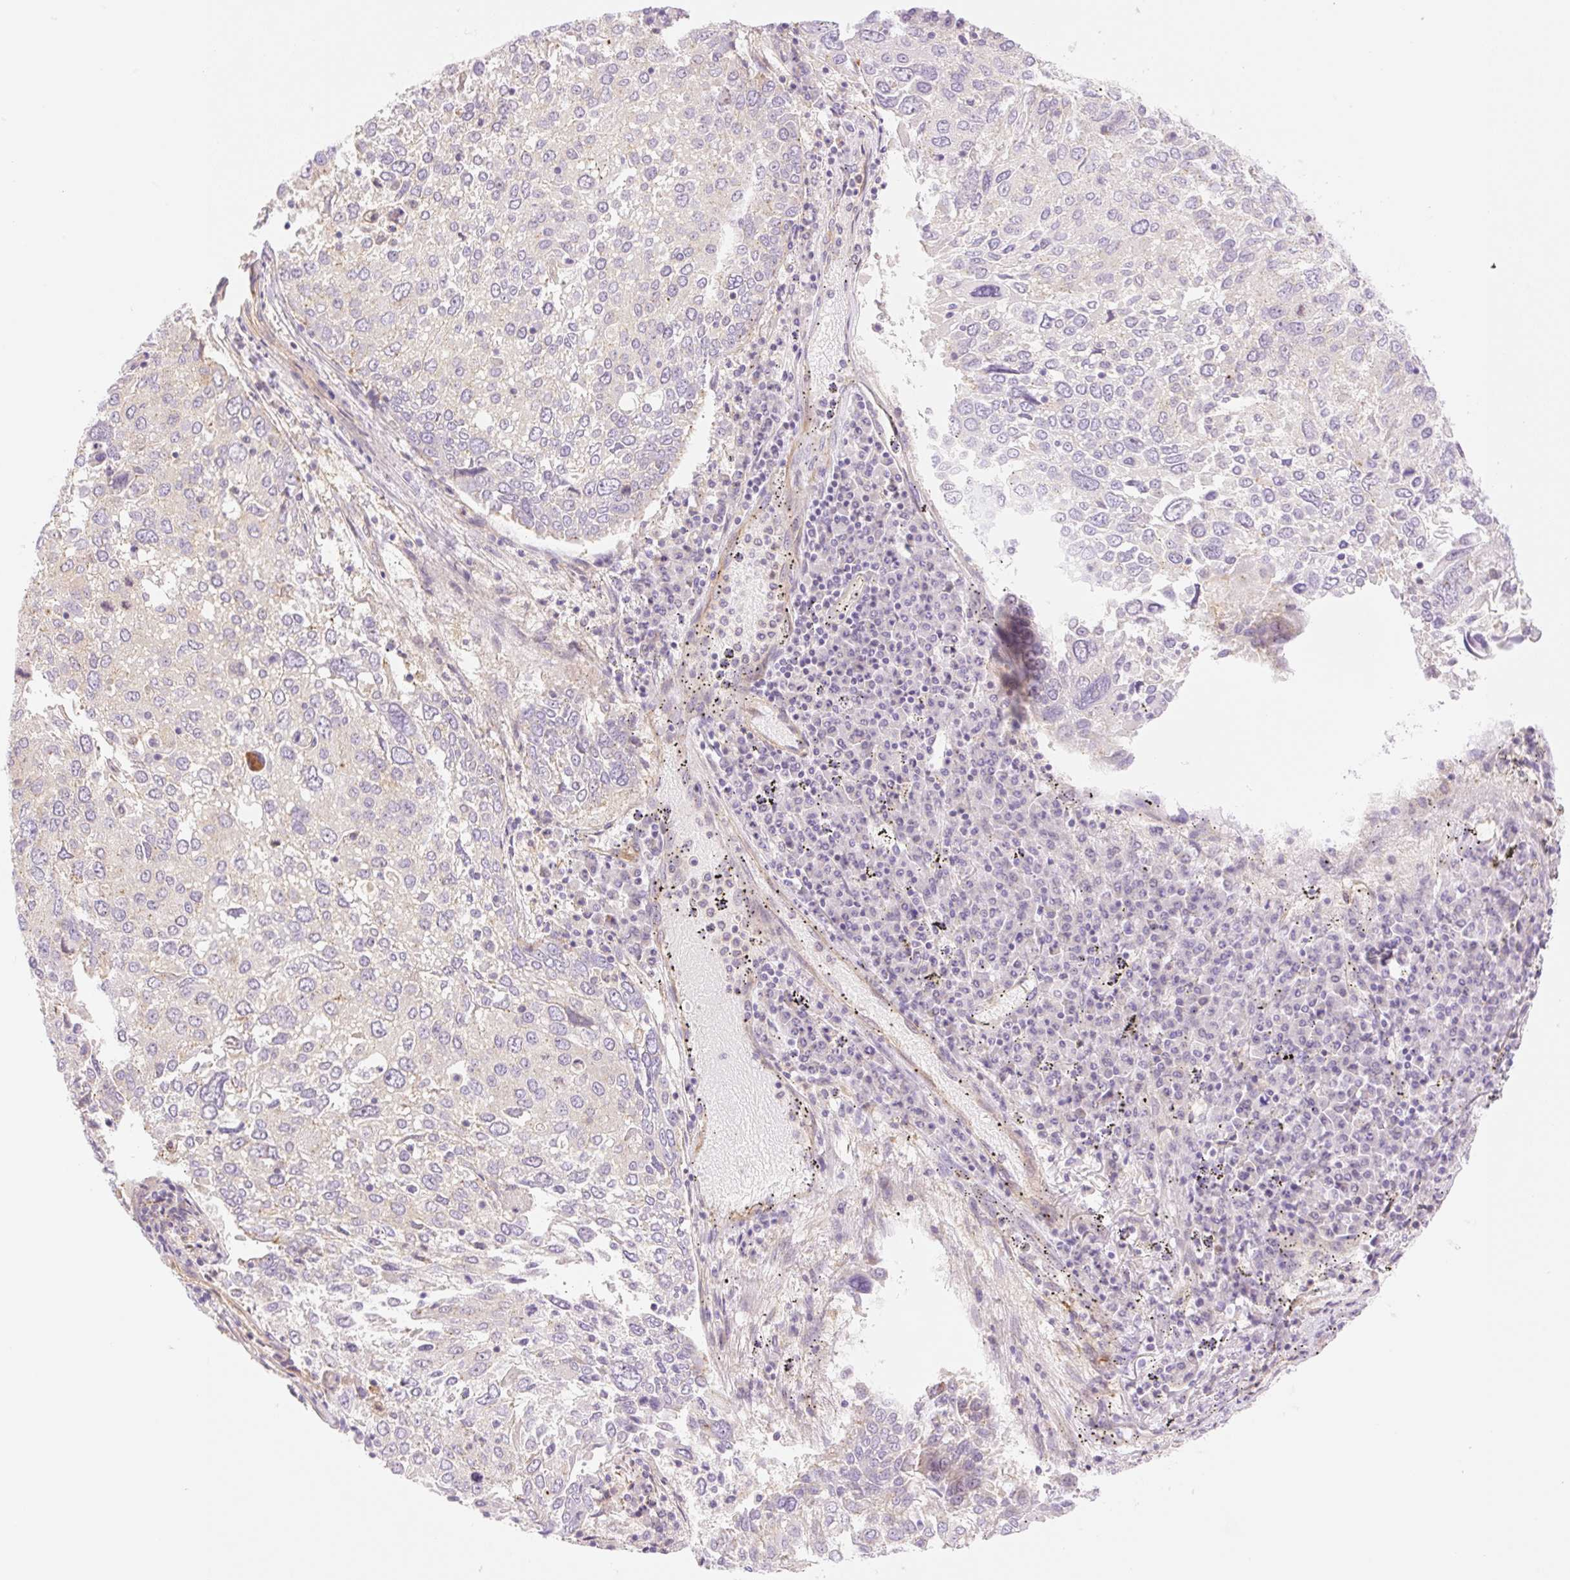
{"staining": {"intensity": "negative", "quantity": "none", "location": "none"}, "tissue": "lung cancer", "cell_type": "Tumor cells", "image_type": "cancer", "snomed": [{"axis": "morphology", "description": "Squamous cell carcinoma, NOS"}, {"axis": "topography", "description": "Lung"}], "caption": "An IHC photomicrograph of lung cancer (squamous cell carcinoma) is shown. There is no staining in tumor cells of lung cancer (squamous cell carcinoma).", "gene": "NLRP5", "patient": {"sex": "male", "age": 65}}